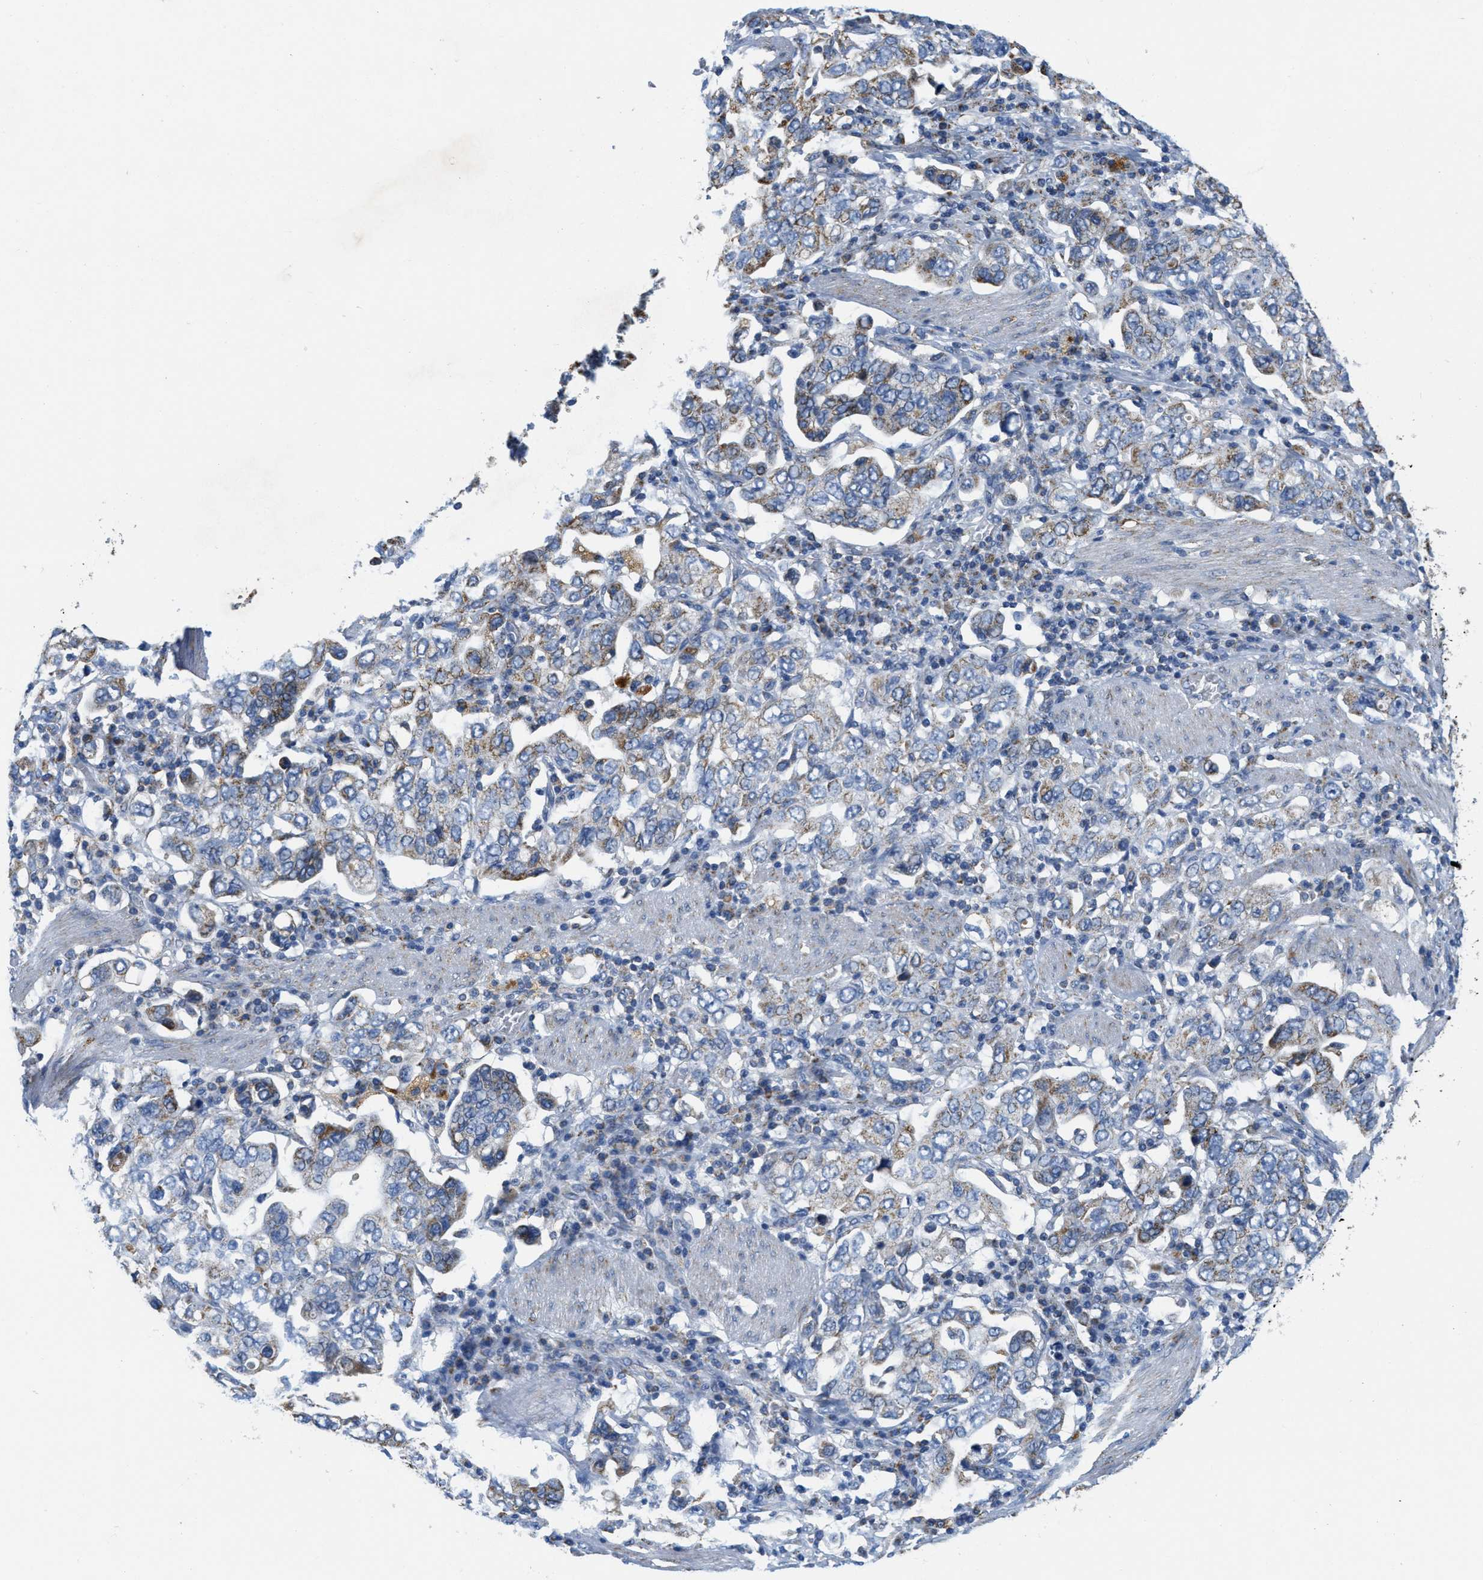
{"staining": {"intensity": "weak", "quantity": "<25%", "location": "cytoplasmic/membranous"}, "tissue": "stomach cancer", "cell_type": "Tumor cells", "image_type": "cancer", "snomed": [{"axis": "morphology", "description": "Adenocarcinoma, NOS"}, {"axis": "topography", "description": "Stomach, upper"}], "caption": "Tumor cells show no significant positivity in stomach cancer.", "gene": "KCNJ5", "patient": {"sex": "male", "age": 62}}